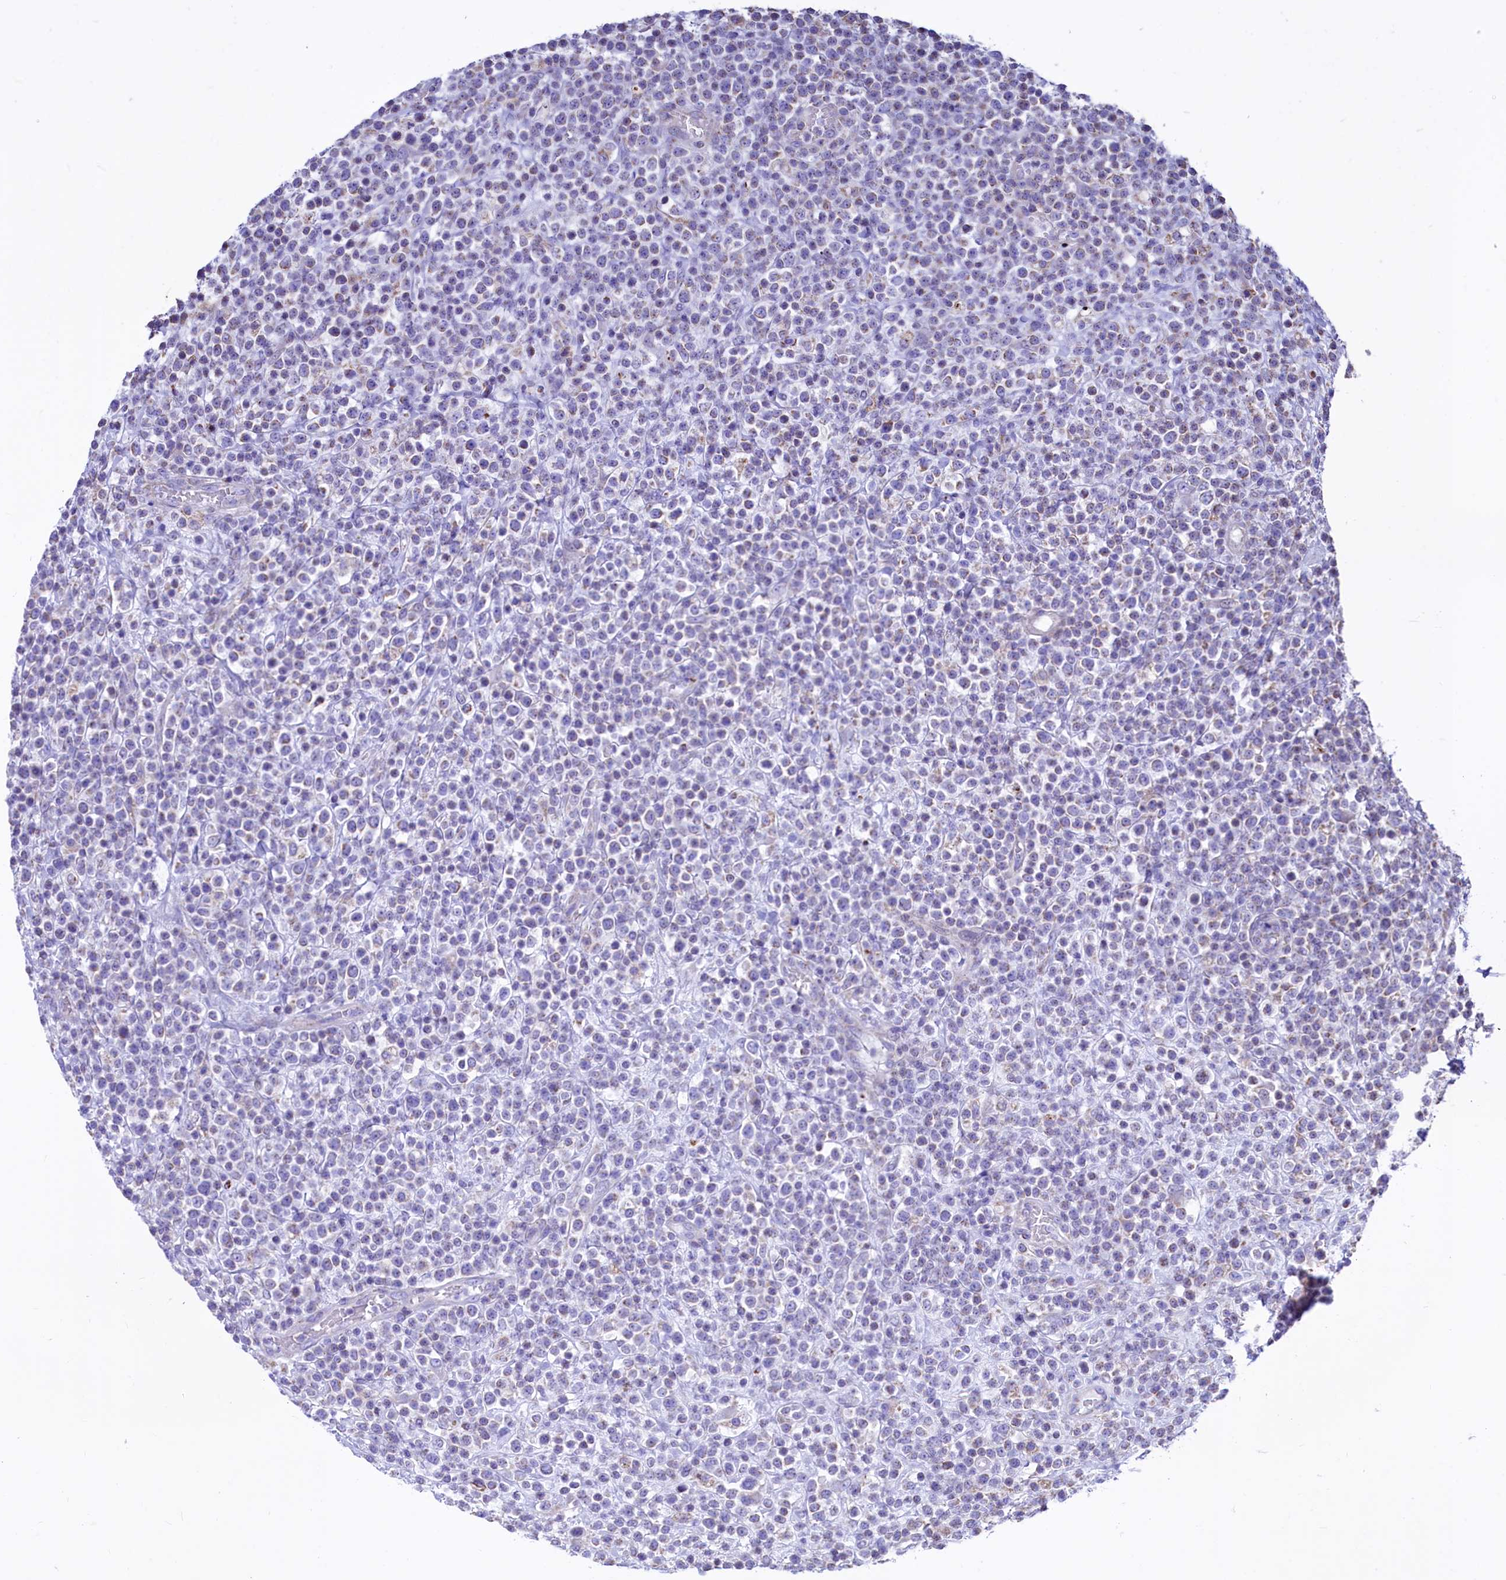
{"staining": {"intensity": "negative", "quantity": "none", "location": "none"}, "tissue": "lymphoma", "cell_type": "Tumor cells", "image_type": "cancer", "snomed": [{"axis": "morphology", "description": "Malignant lymphoma, non-Hodgkin's type, High grade"}, {"axis": "topography", "description": "Colon"}], "caption": "Tumor cells are negative for protein expression in human high-grade malignant lymphoma, non-Hodgkin's type.", "gene": "VWCE", "patient": {"sex": "female", "age": 53}}